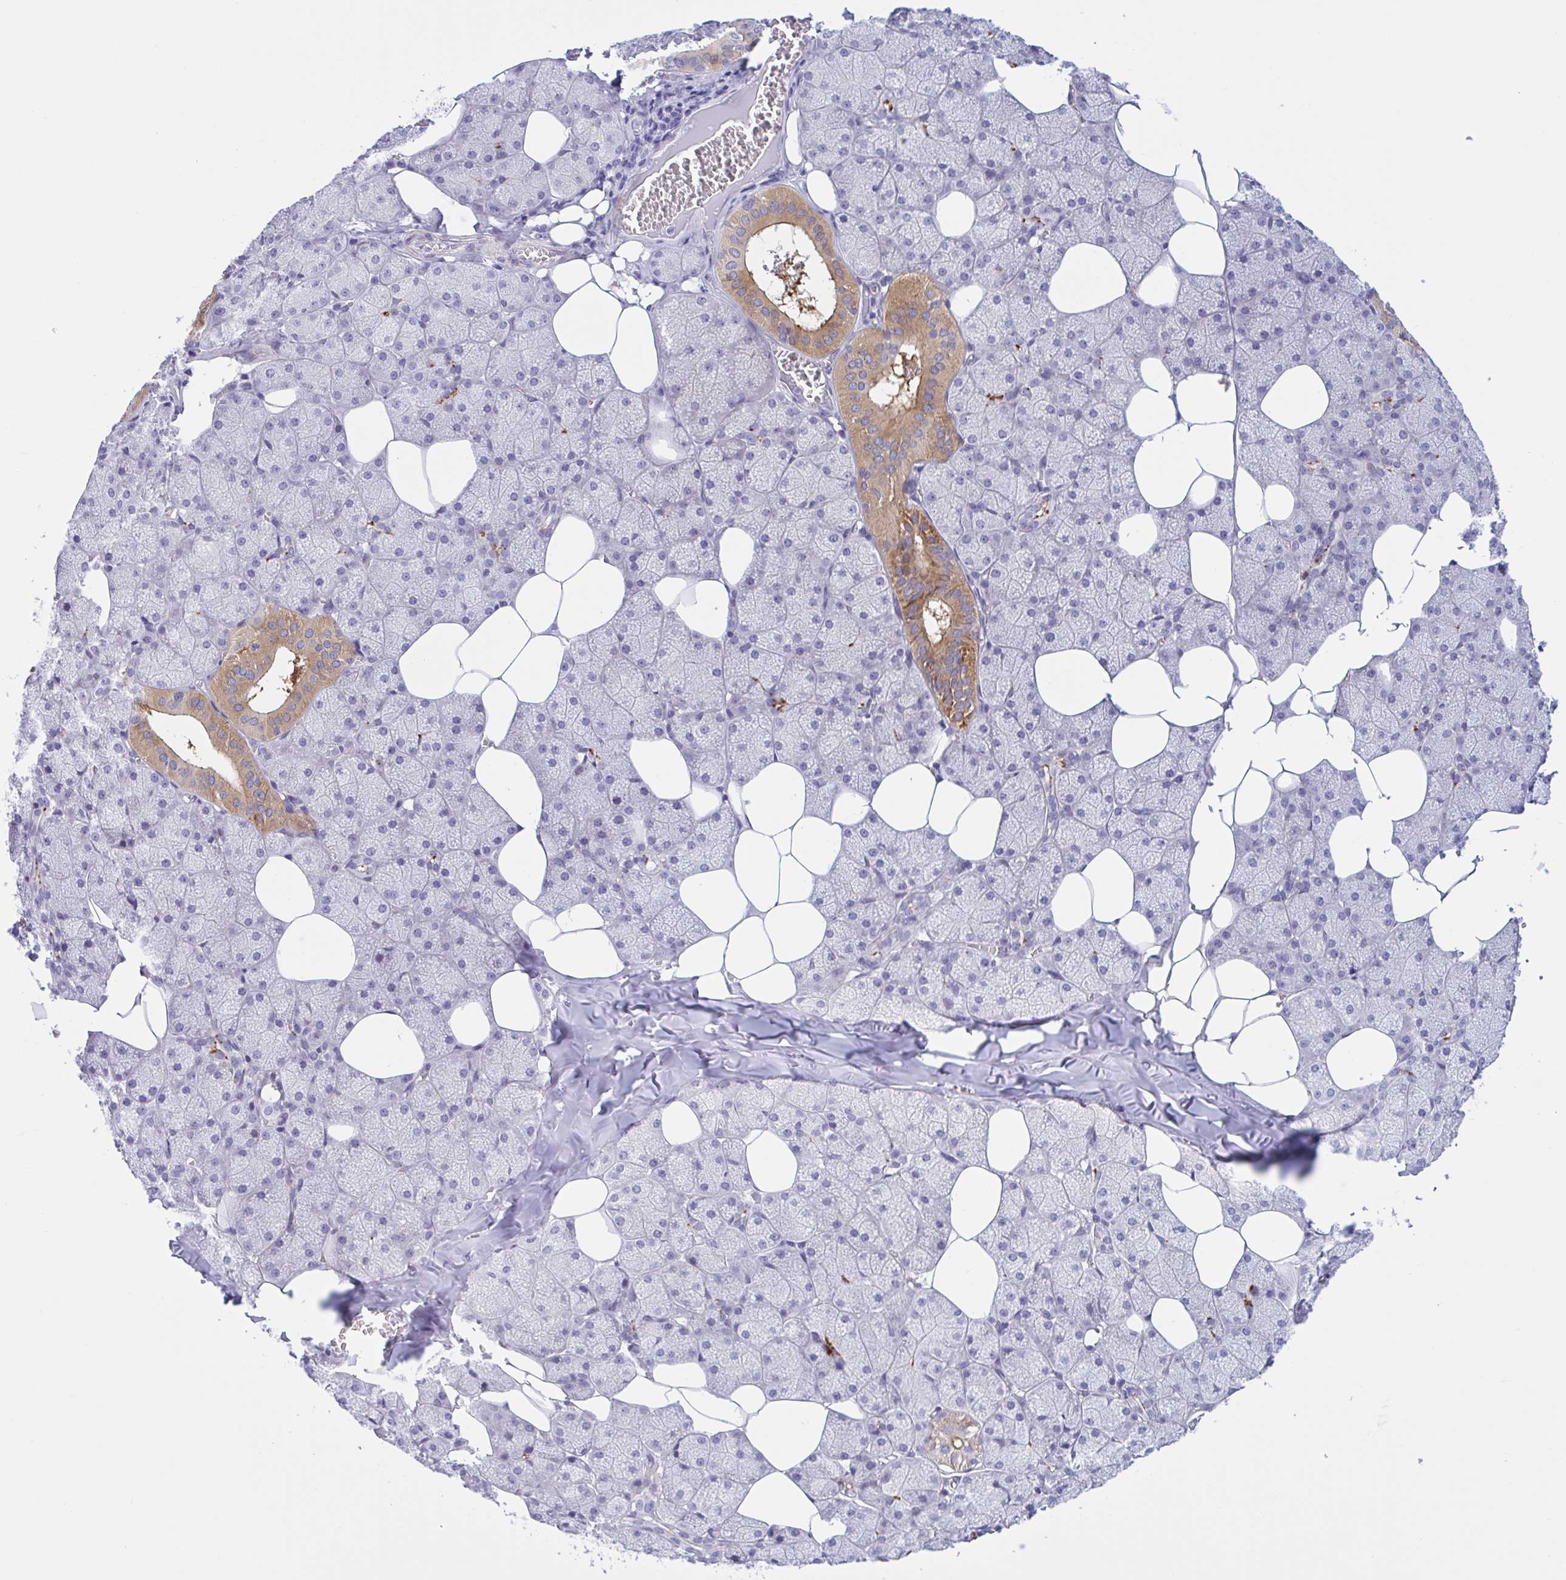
{"staining": {"intensity": "moderate", "quantity": "<25%", "location": "cytoplasmic/membranous"}, "tissue": "salivary gland", "cell_type": "Glandular cells", "image_type": "normal", "snomed": [{"axis": "morphology", "description": "Normal tissue, NOS"}, {"axis": "topography", "description": "Salivary gland"}, {"axis": "topography", "description": "Peripheral nerve tissue"}], "caption": "Unremarkable salivary gland exhibits moderate cytoplasmic/membranous expression in approximately <25% of glandular cells (Stains: DAB in brown, nuclei in blue, Microscopy: brightfield microscopy at high magnification)..", "gene": "AHCYL2", "patient": {"sex": "male", "age": 38}}